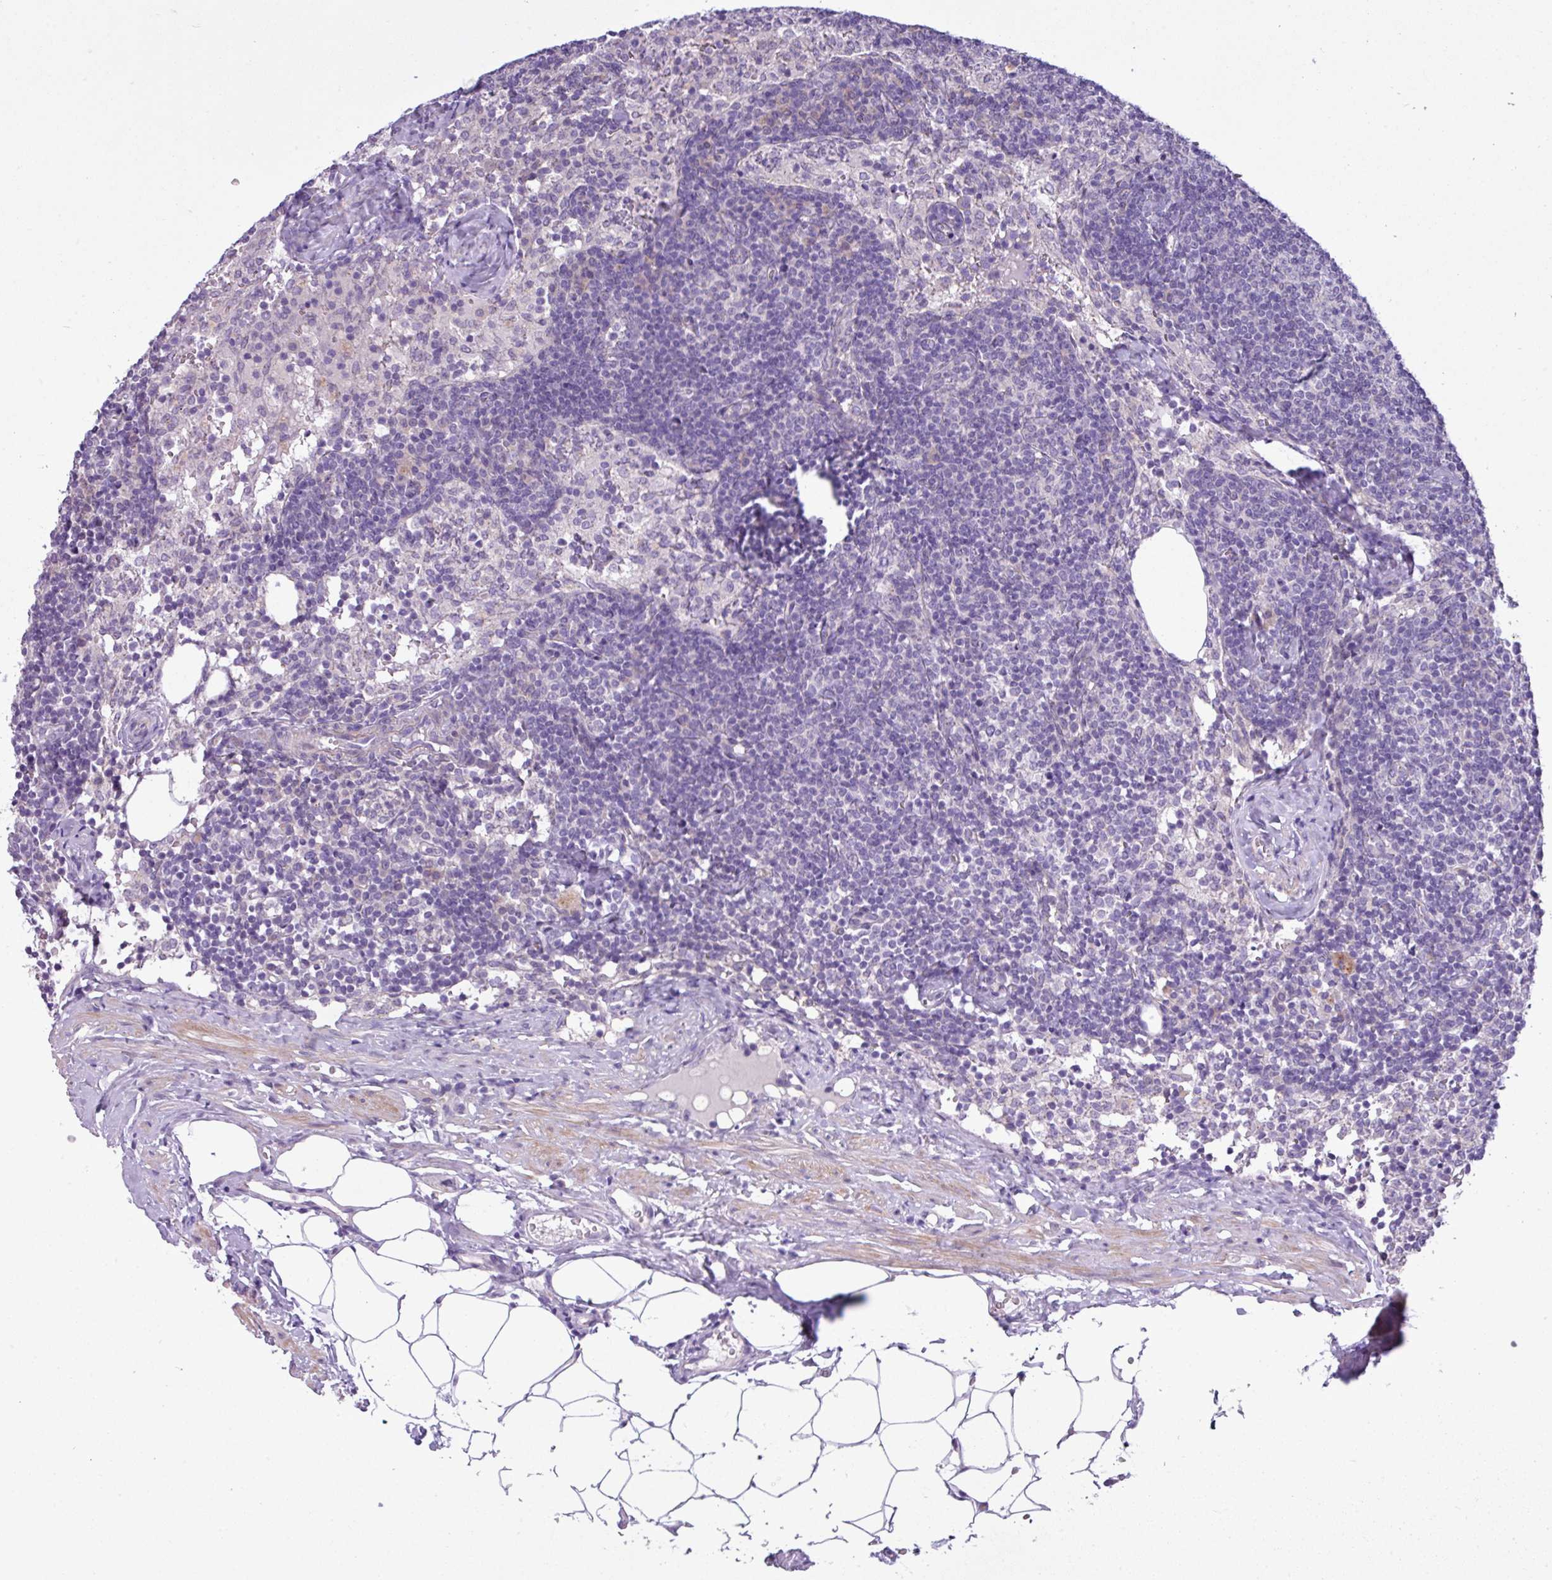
{"staining": {"intensity": "negative", "quantity": "none", "location": "none"}, "tissue": "lymph node", "cell_type": "Germinal center cells", "image_type": "normal", "snomed": [{"axis": "morphology", "description": "Normal tissue, NOS"}, {"axis": "topography", "description": "Lymph node"}], "caption": "Immunohistochemistry of unremarkable human lymph node exhibits no expression in germinal center cells.", "gene": "SPINK8", "patient": {"sex": "female", "age": 52}}